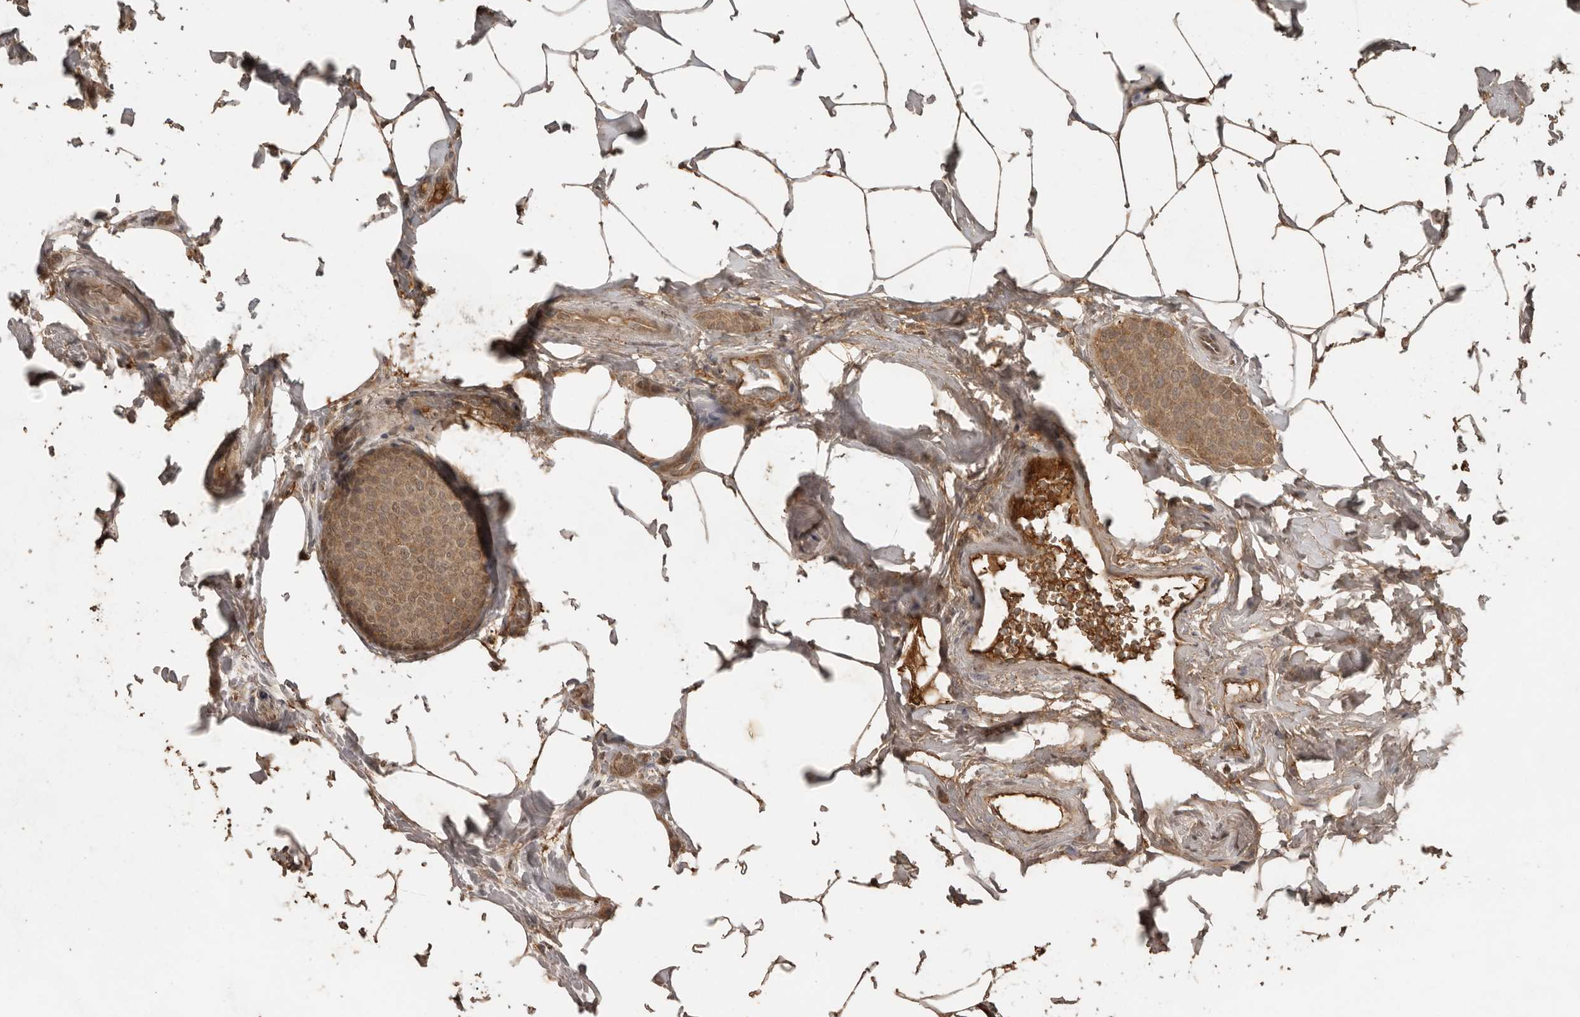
{"staining": {"intensity": "moderate", "quantity": ">75%", "location": "cytoplasmic/membranous"}, "tissue": "breast cancer", "cell_type": "Tumor cells", "image_type": "cancer", "snomed": [{"axis": "morphology", "description": "Lobular carcinoma, in situ"}, {"axis": "morphology", "description": "Lobular carcinoma"}, {"axis": "topography", "description": "Breast"}], "caption": "Protein staining reveals moderate cytoplasmic/membranous positivity in about >75% of tumor cells in breast cancer (lobular carcinoma).", "gene": "CTF1", "patient": {"sex": "female", "age": 41}}